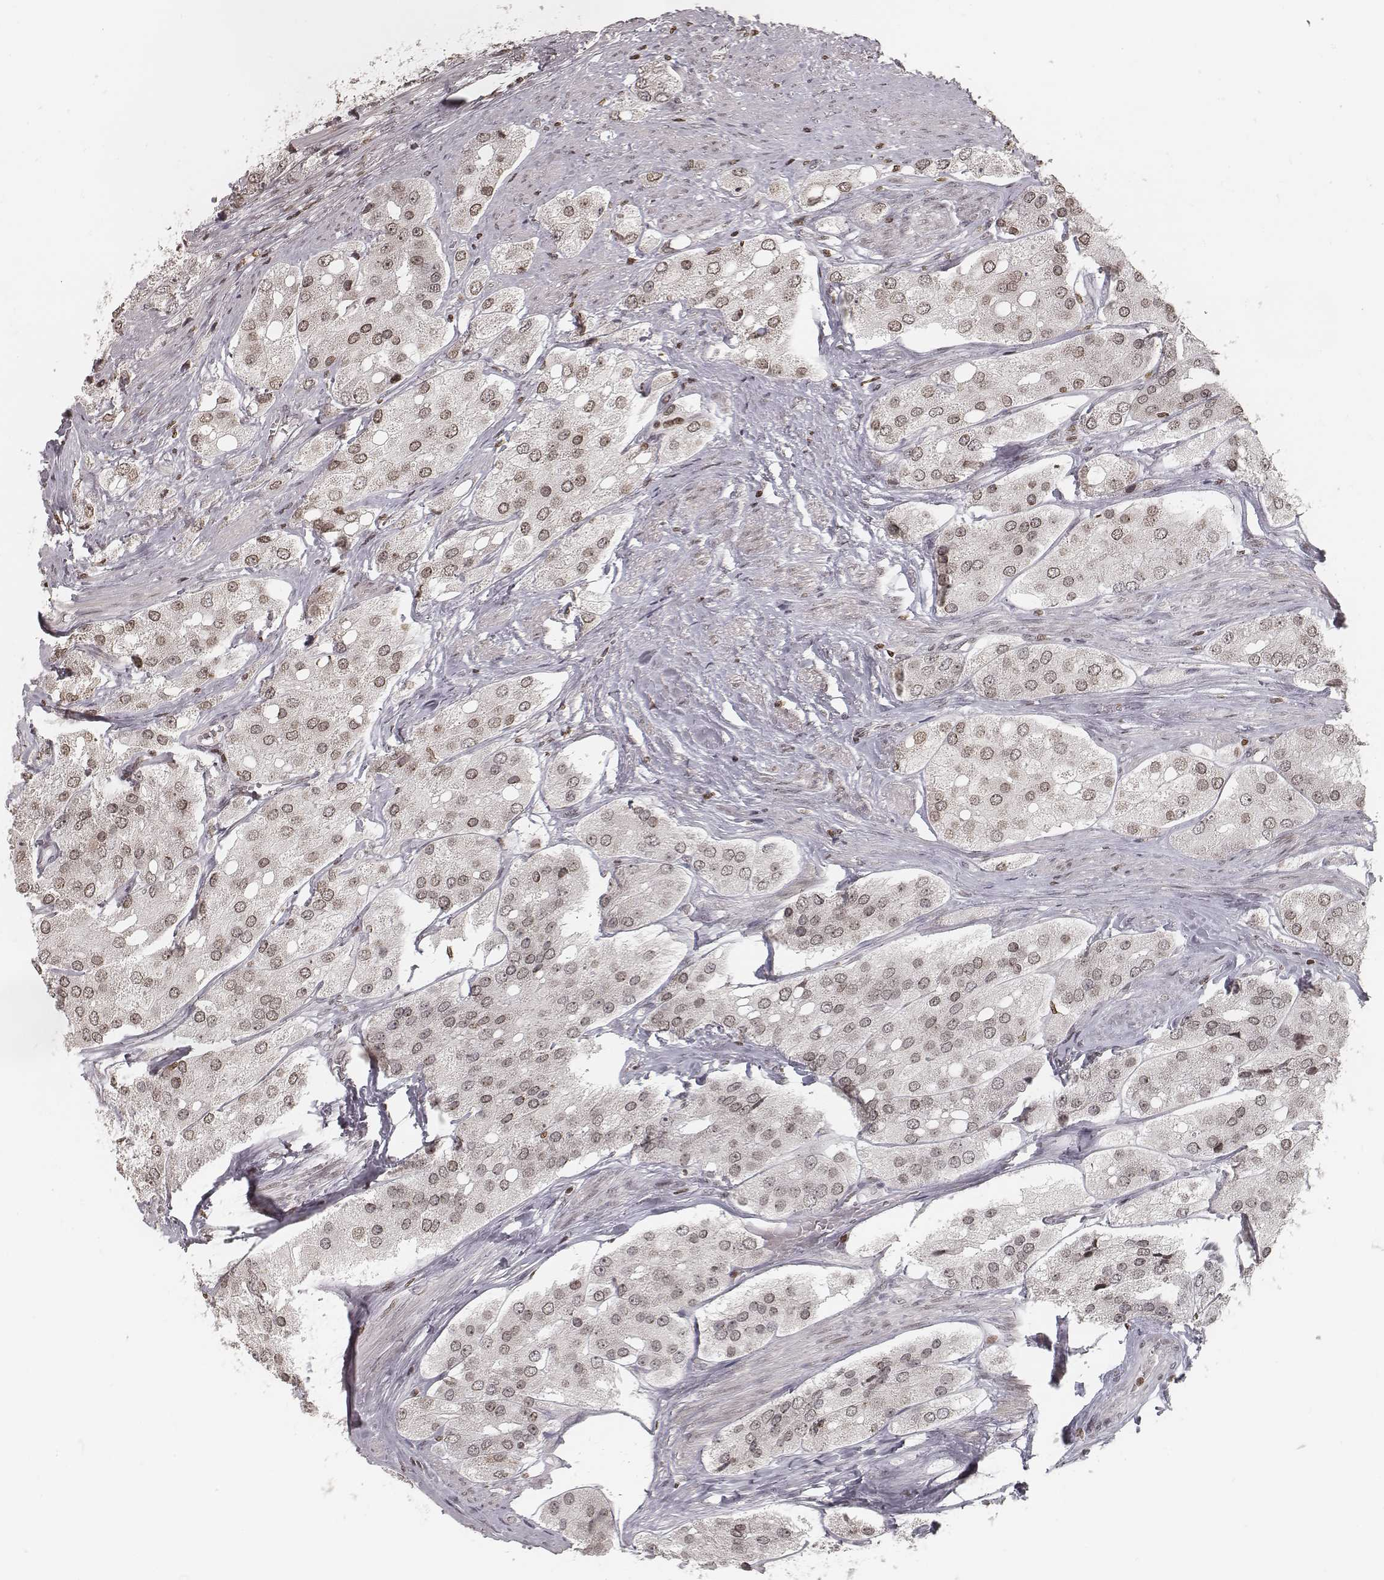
{"staining": {"intensity": "weak", "quantity": ">75%", "location": "nuclear"}, "tissue": "prostate cancer", "cell_type": "Tumor cells", "image_type": "cancer", "snomed": [{"axis": "morphology", "description": "Adenocarcinoma, Low grade"}, {"axis": "topography", "description": "Prostate"}], "caption": "An immunohistochemistry photomicrograph of neoplastic tissue is shown. Protein staining in brown labels weak nuclear positivity in prostate adenocarcinoma (low-grade) within tumor cells.", "gene": "HMGA2", "patient": {"sex": "male", "age": 69}}